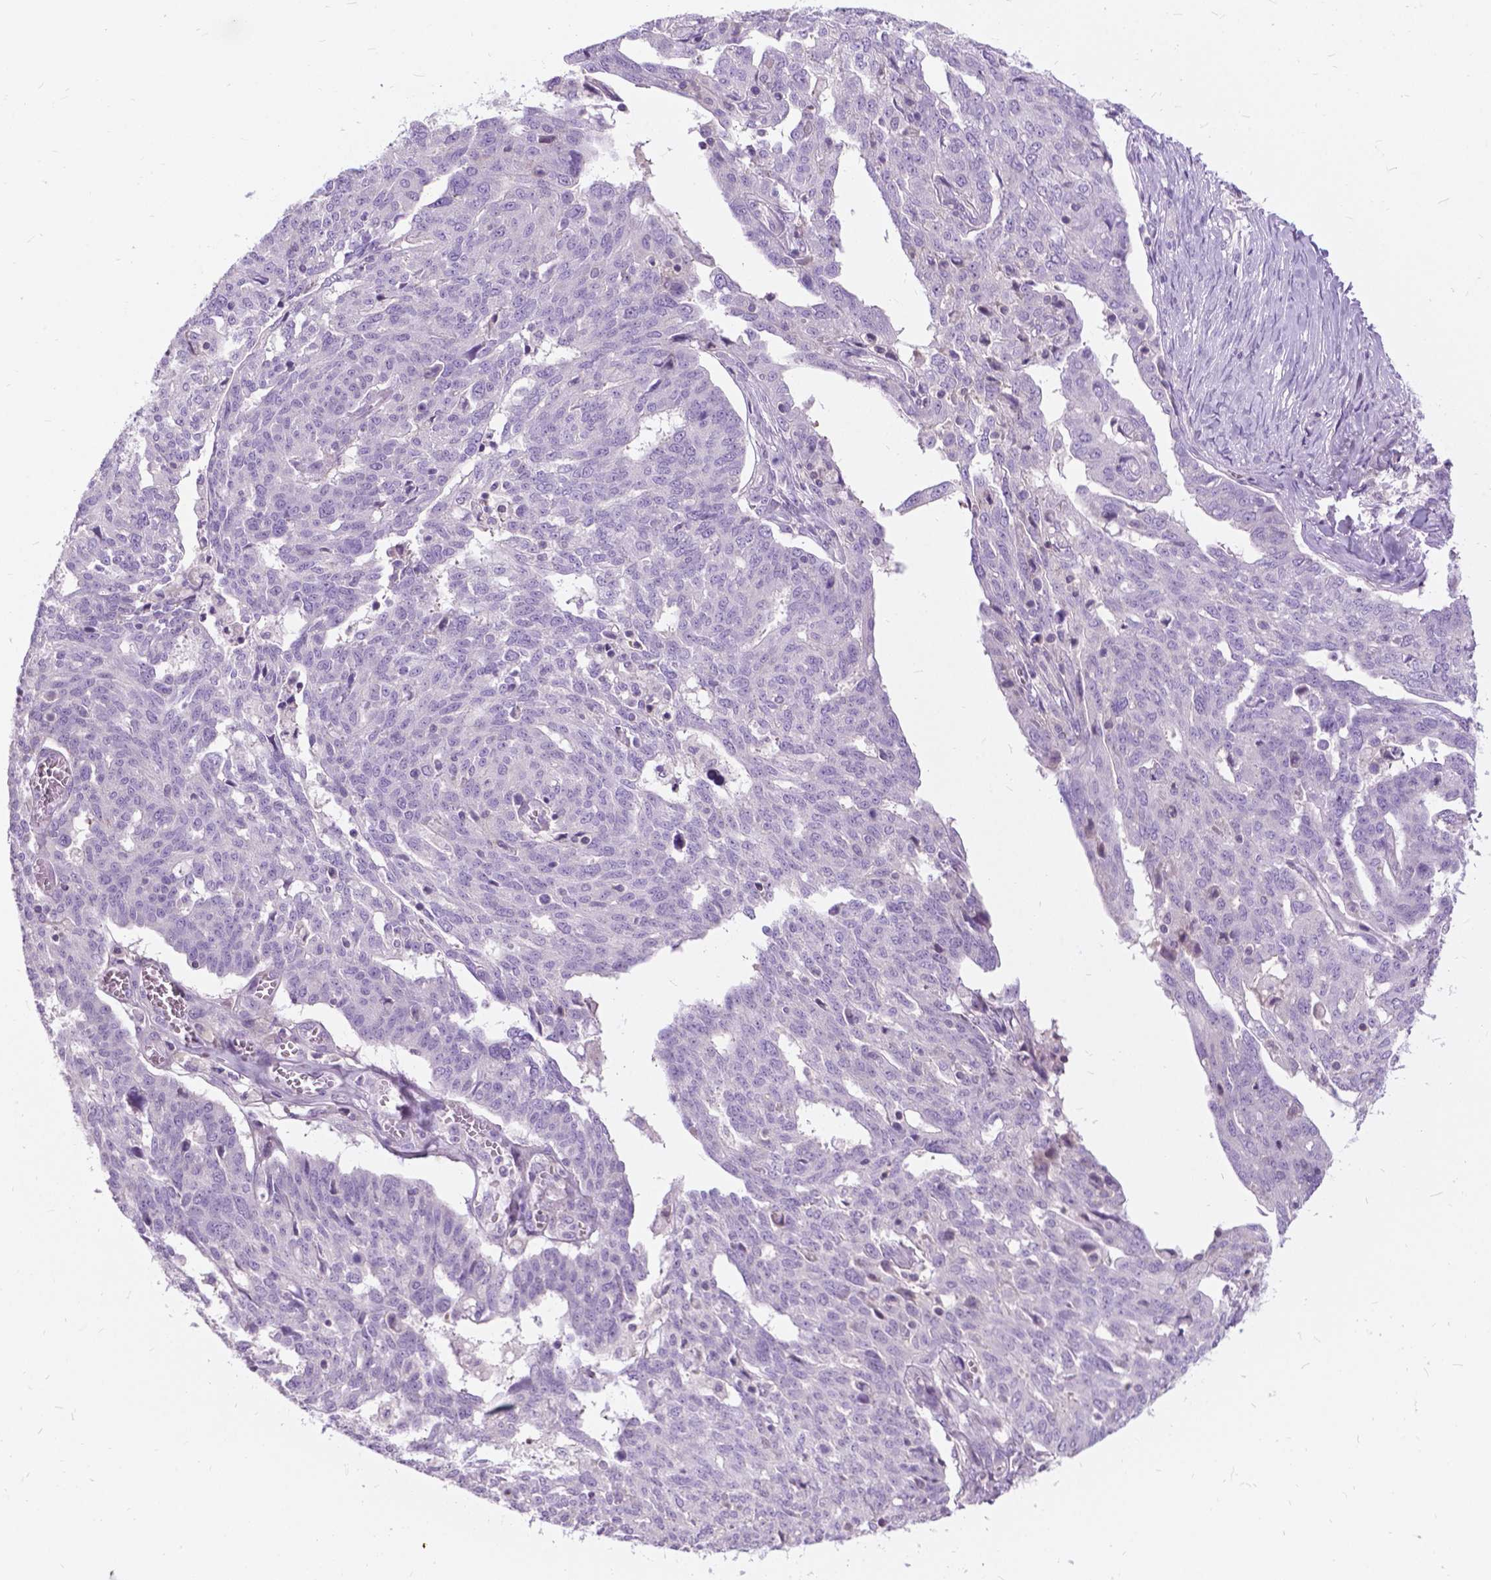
{"staining": {"intensity": "negative", "quantity": "none", "location": "none"}, "tissue": "ovarian cancer", "cell_type": "Tumor cells", "image_type": "cancer", "snomed": [{"axis": "morphology", "description": "Cystadenocarcinoma, serous, NOS"}, {"axis": "topography", "description": "Ovary"}], "caption": "Immunohistochemistry (IHC) of human ovarian serous cystadenocarcinoma exhibits no staining in tumor cells. (DAB immunohistochemistry with hematoxylin counter stain).", "gene": "JAK3", "patient": {"sex": "female", "age": 67}}